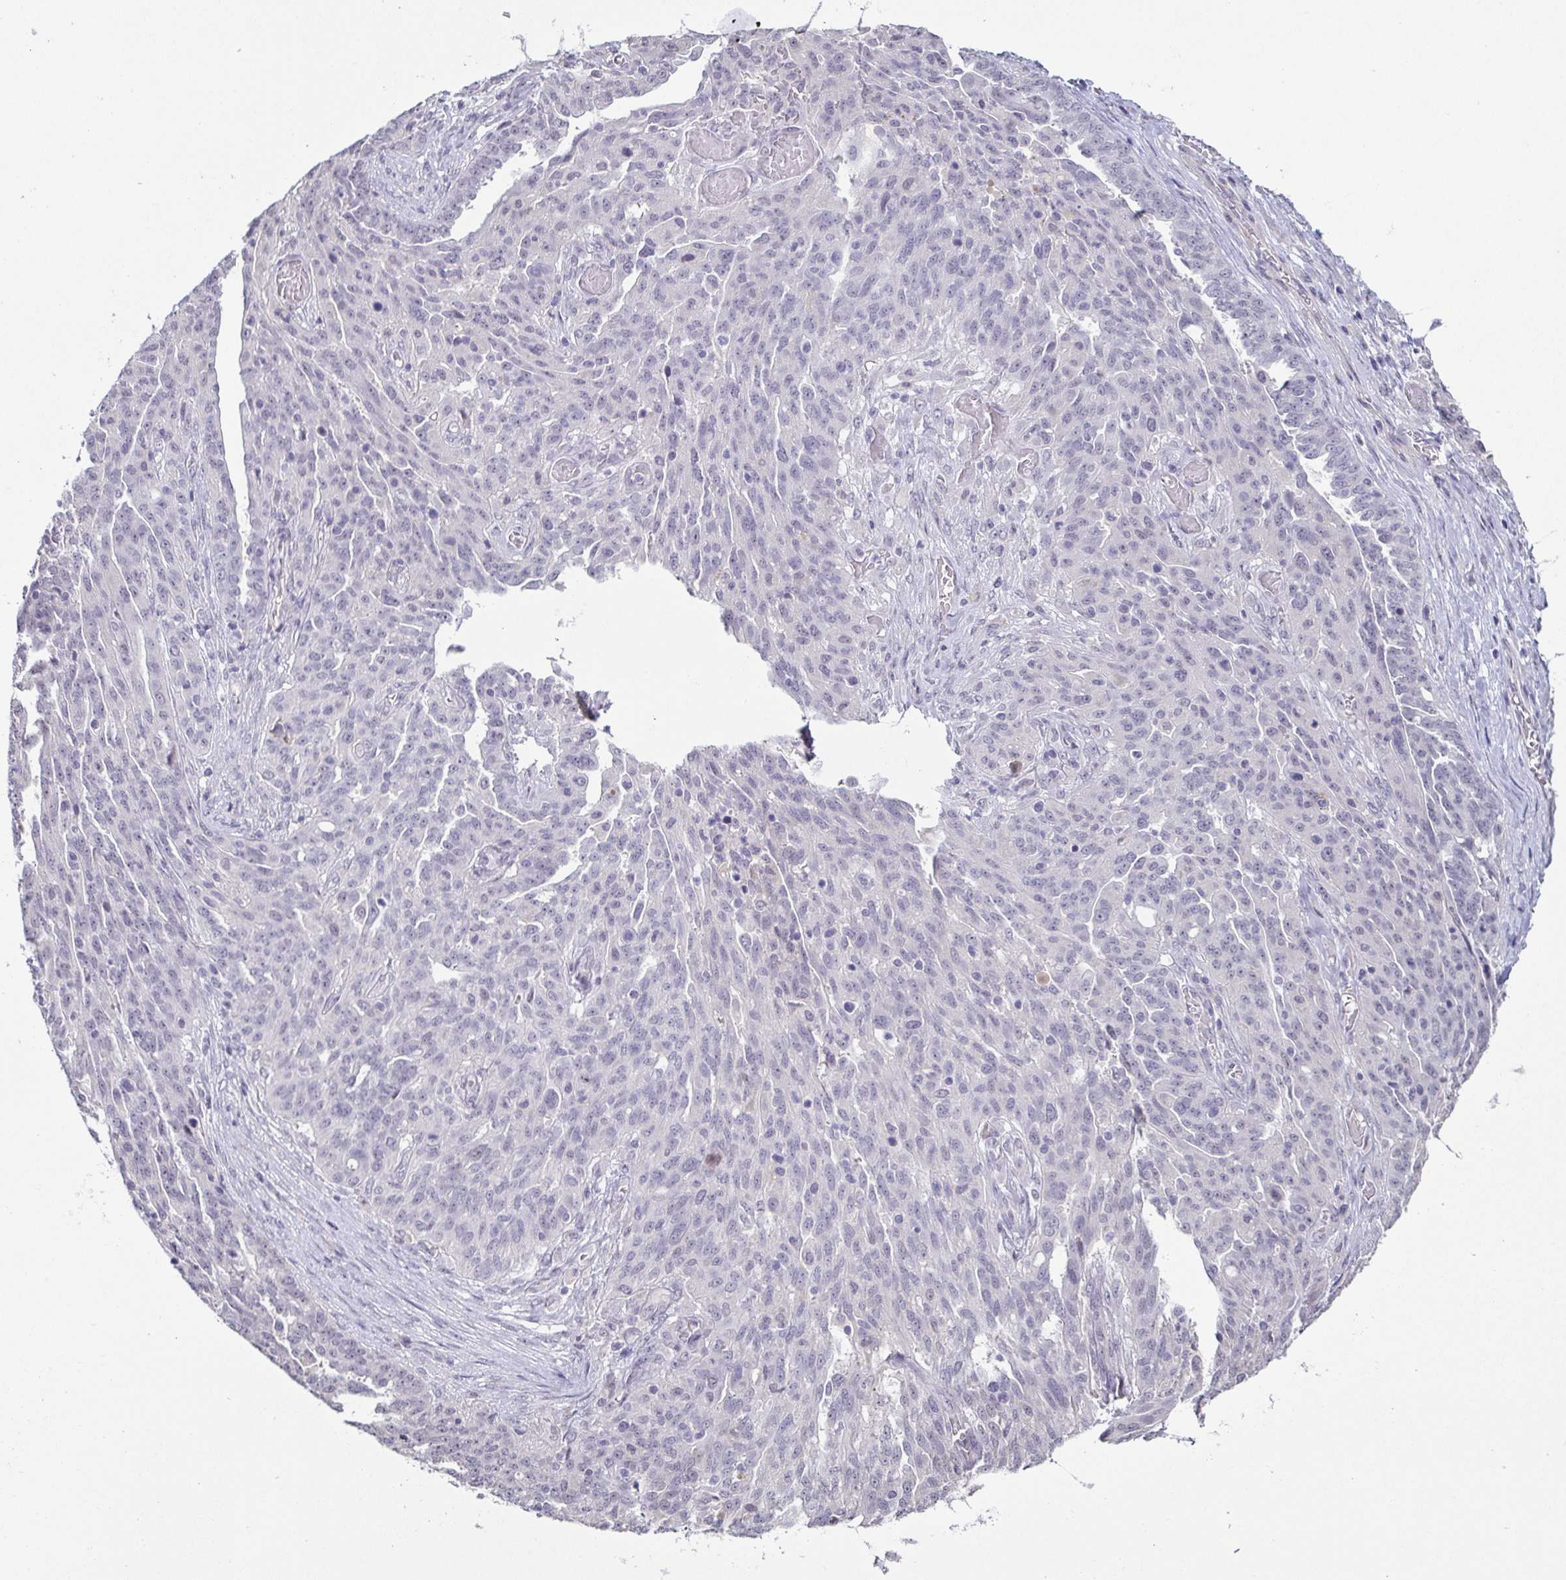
{"staining": {"intensity": "negative", "quantity": "none", "location": "none"}, "tissue": "ovarian cancer", "cell_type": "Tumor cells", "image_type": "cancer", "snomed": [{"axis": "morphology", "description": "Cystadenocarcinoma, serous, NOS"}, {"axis": "topography", "description": "Ovary"}], "caption": "A micrograph of ovarian cancer stained for a protein displays no brown staining in tumor cells. (Stains: DAB immunohistochemistry with hematoxylin counter stain, Microscopy: brightfield microscopy at high magnification).", "gene": "NEFH", "patient": {"sex": "female", "age": 67}}